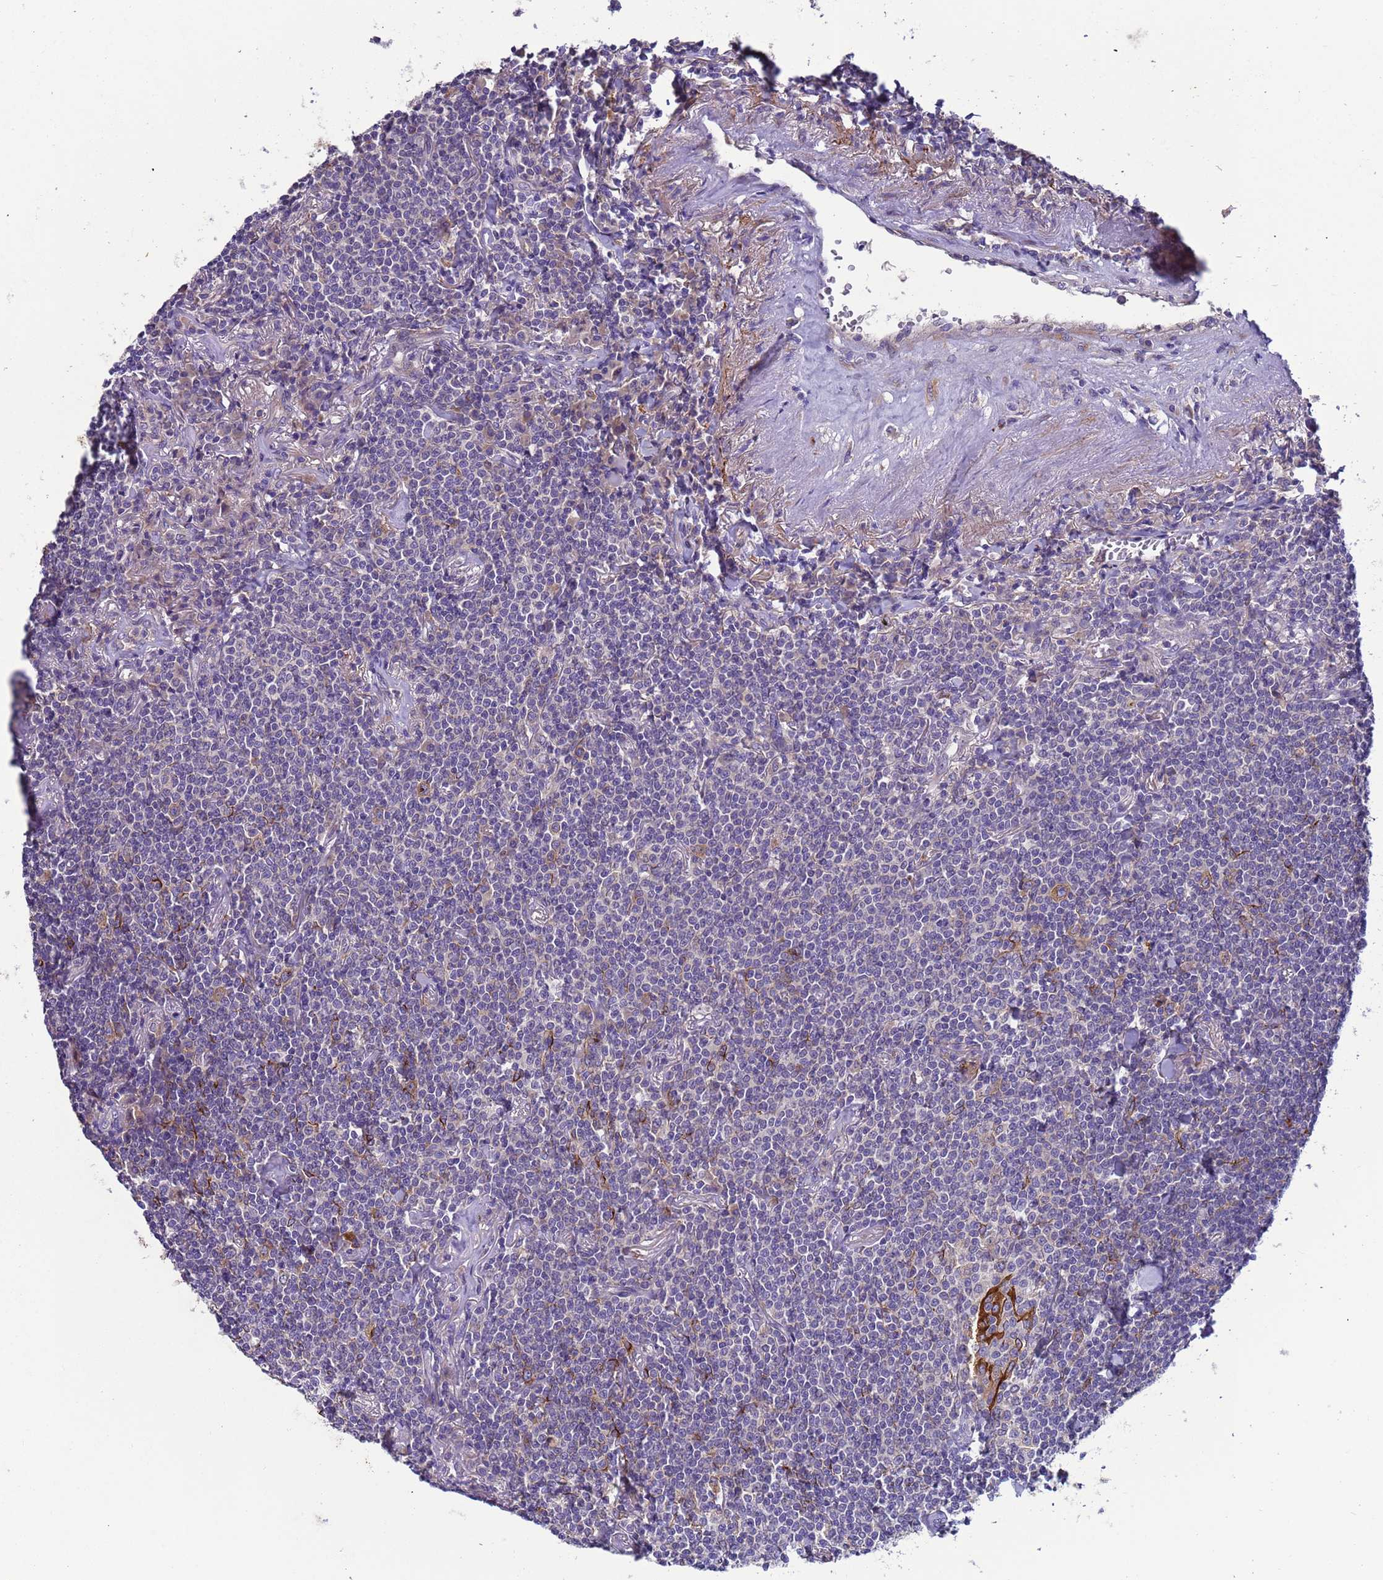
{"staining": {"intensity": "negative", "quantity": "none", "location": "none"}, "tissue": "lymphoma", "cell_type": "Tumor cells", "image_type": "cancer", "snomed": [{"axis": "morphology", "description": "Malignant lymphoma, non-Hodgkin's type, Low grade"}, {"axis": "topography", "description": "Lung"}], "caption": "A high-resolution histopathology image shows IHC staining of low-grade malignant lymphoma, non-Hodgkin's type, which reveals no significant expression in tumor cells.", "gene": "PAQR7", "patient": {"sex": "female", "age": 71}}